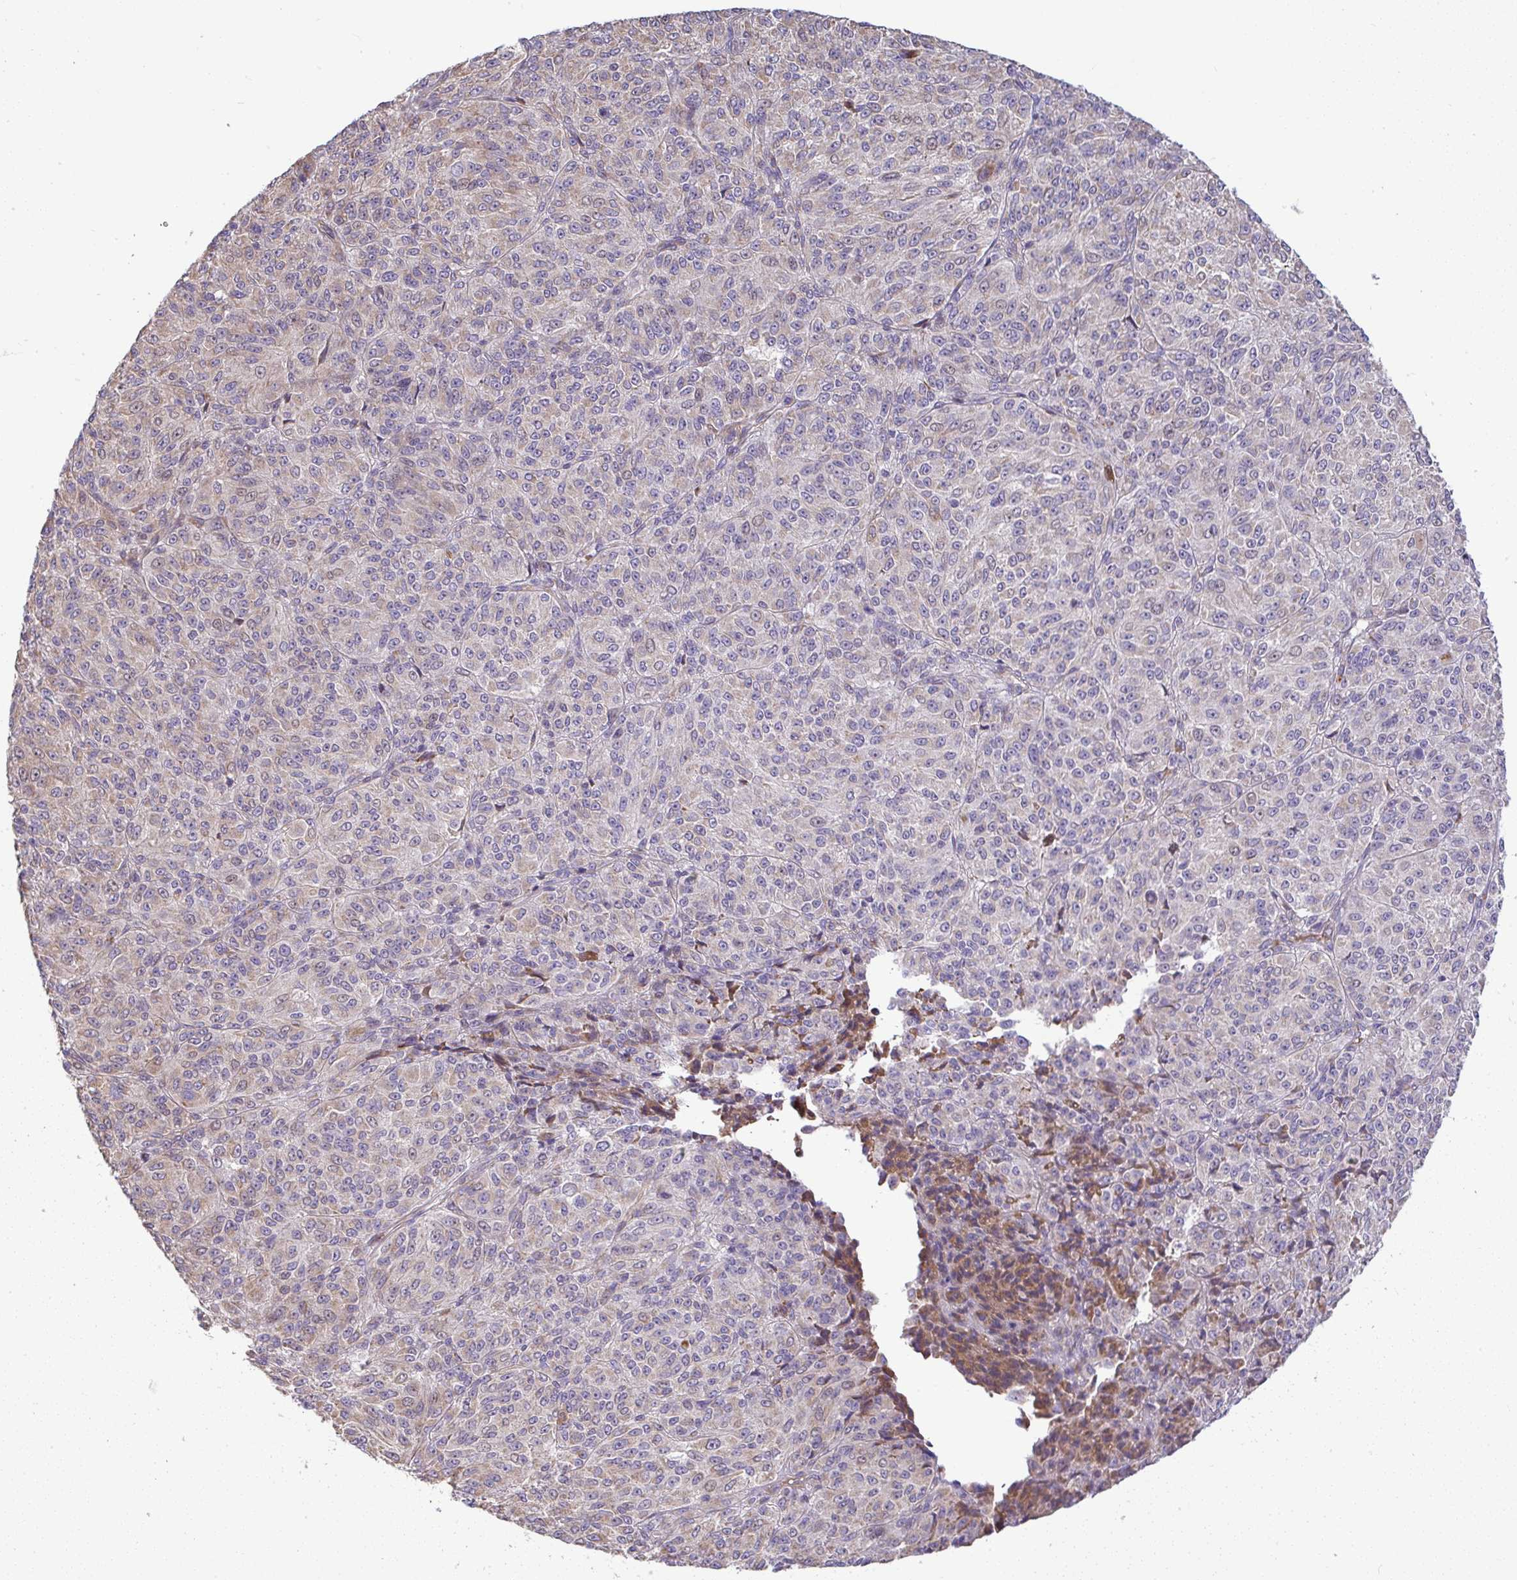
{"staining": {"intensity": "negative", "quantity": "none", "location": "none"}, "tissue": "melanoma", "cell_type": "Tumor cells", "image_type": "cancer", "snomed": [{"axis": "morphology", "description": "Malignant melanoma, Metastatic site"}, {"axis": "topography", "description": "Brain"}], "caption": "This is an IHC histopathology image of human melanoma. There is no staining in tumor cells.", "gene": "GRID2", "patient": {"sex": "female", "age": 56}}